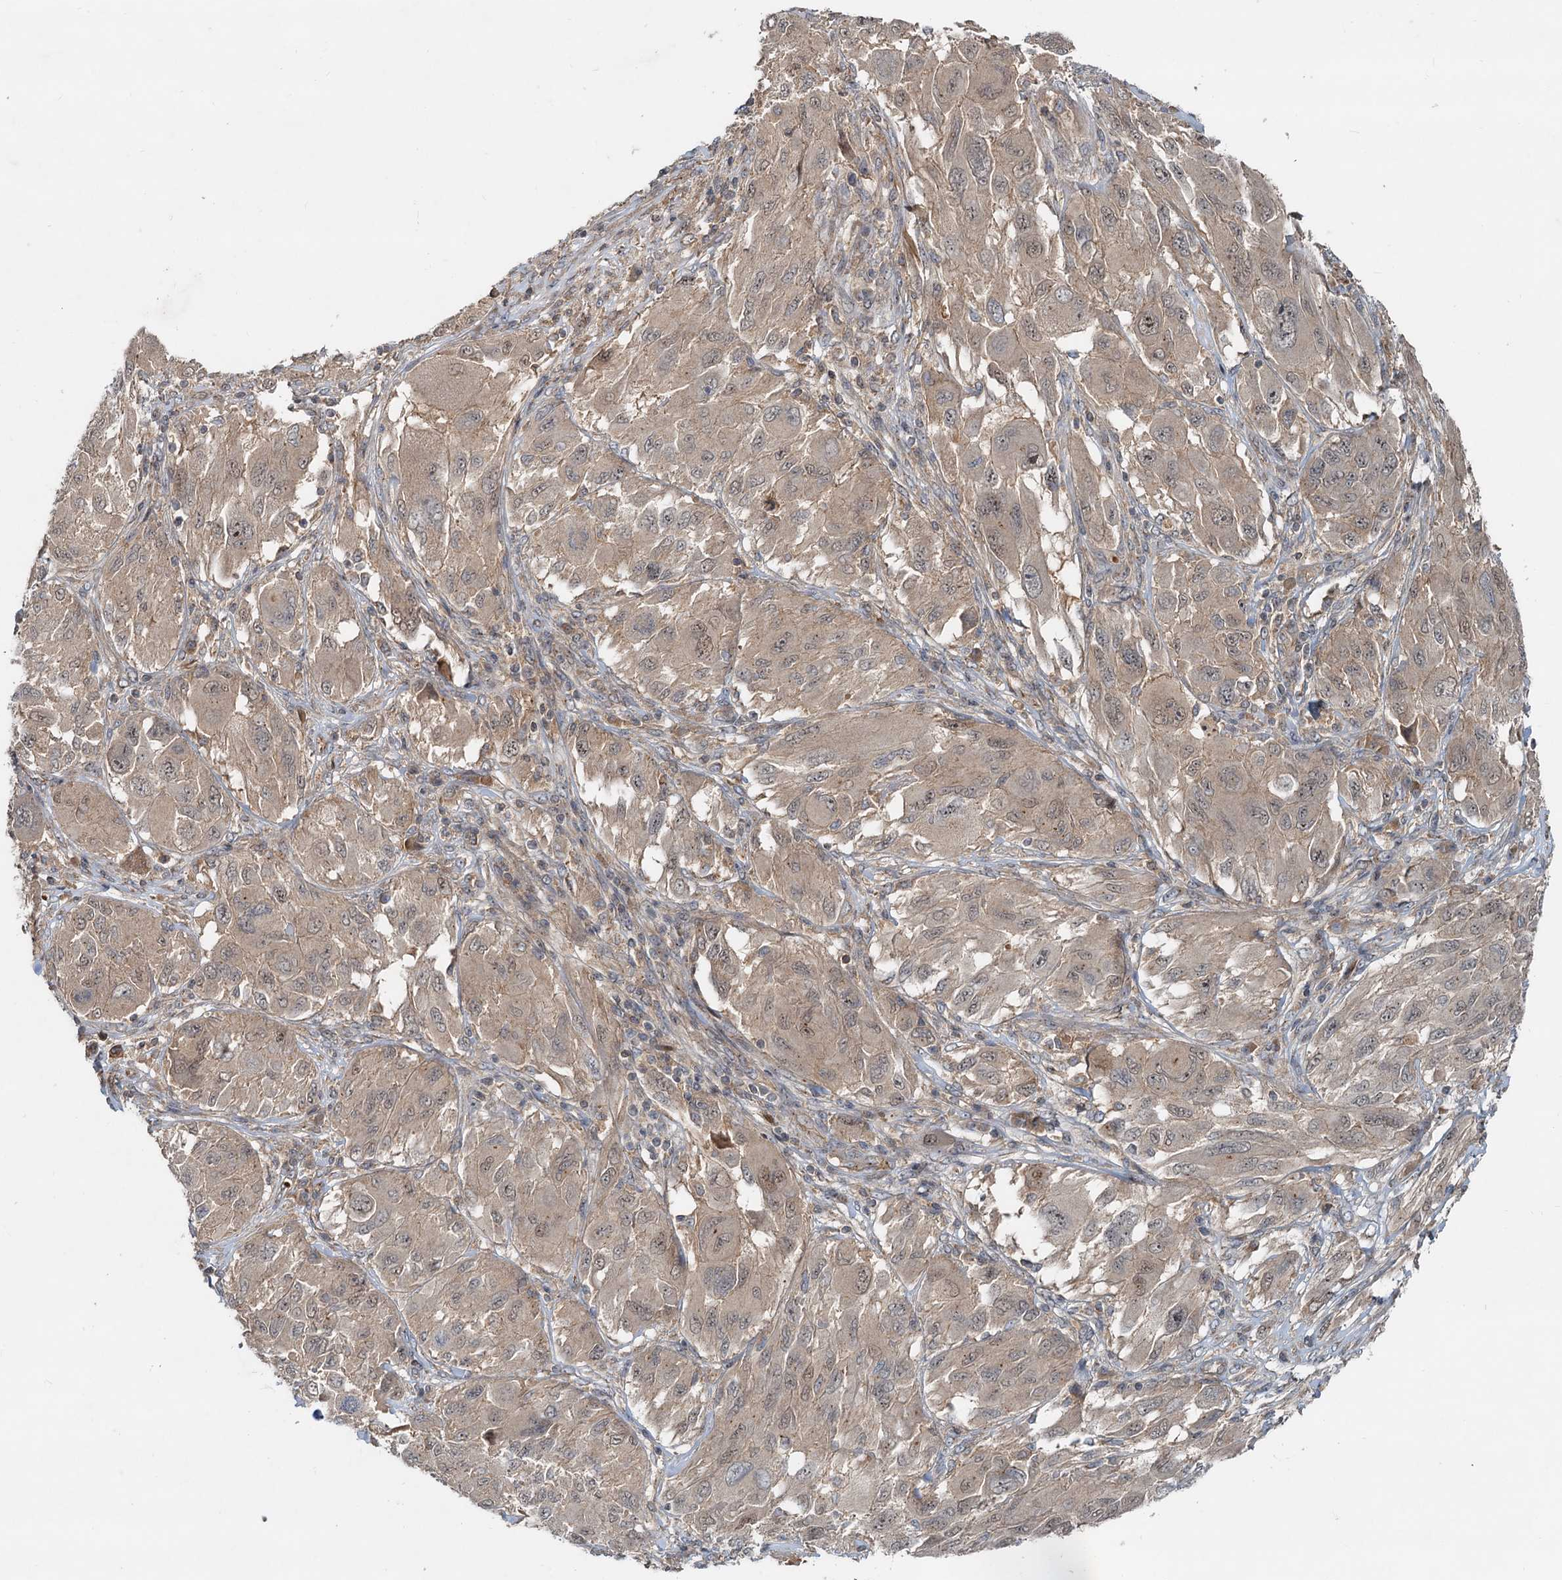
{"staining": {"intensity": "weak", "quantity": "25%-75%", "location": "cytoplasmic/membranous"}, "tissue": "melanoma", "cell_type": "Tumor cells", "image_type": "cancer", "snomed": [{"axis": "morphology", "description": "Malignant melanoma, NOS"}, {"axis": "topography", "description": "Skin"}], "caption": "Tumor cells exhibit low levels of weak cytoplasmic/membranous staining in approximately 25%-75% of cells in melanoma.", "gene": "CEP68", "patient": {"sex": "female", "age": 91}}